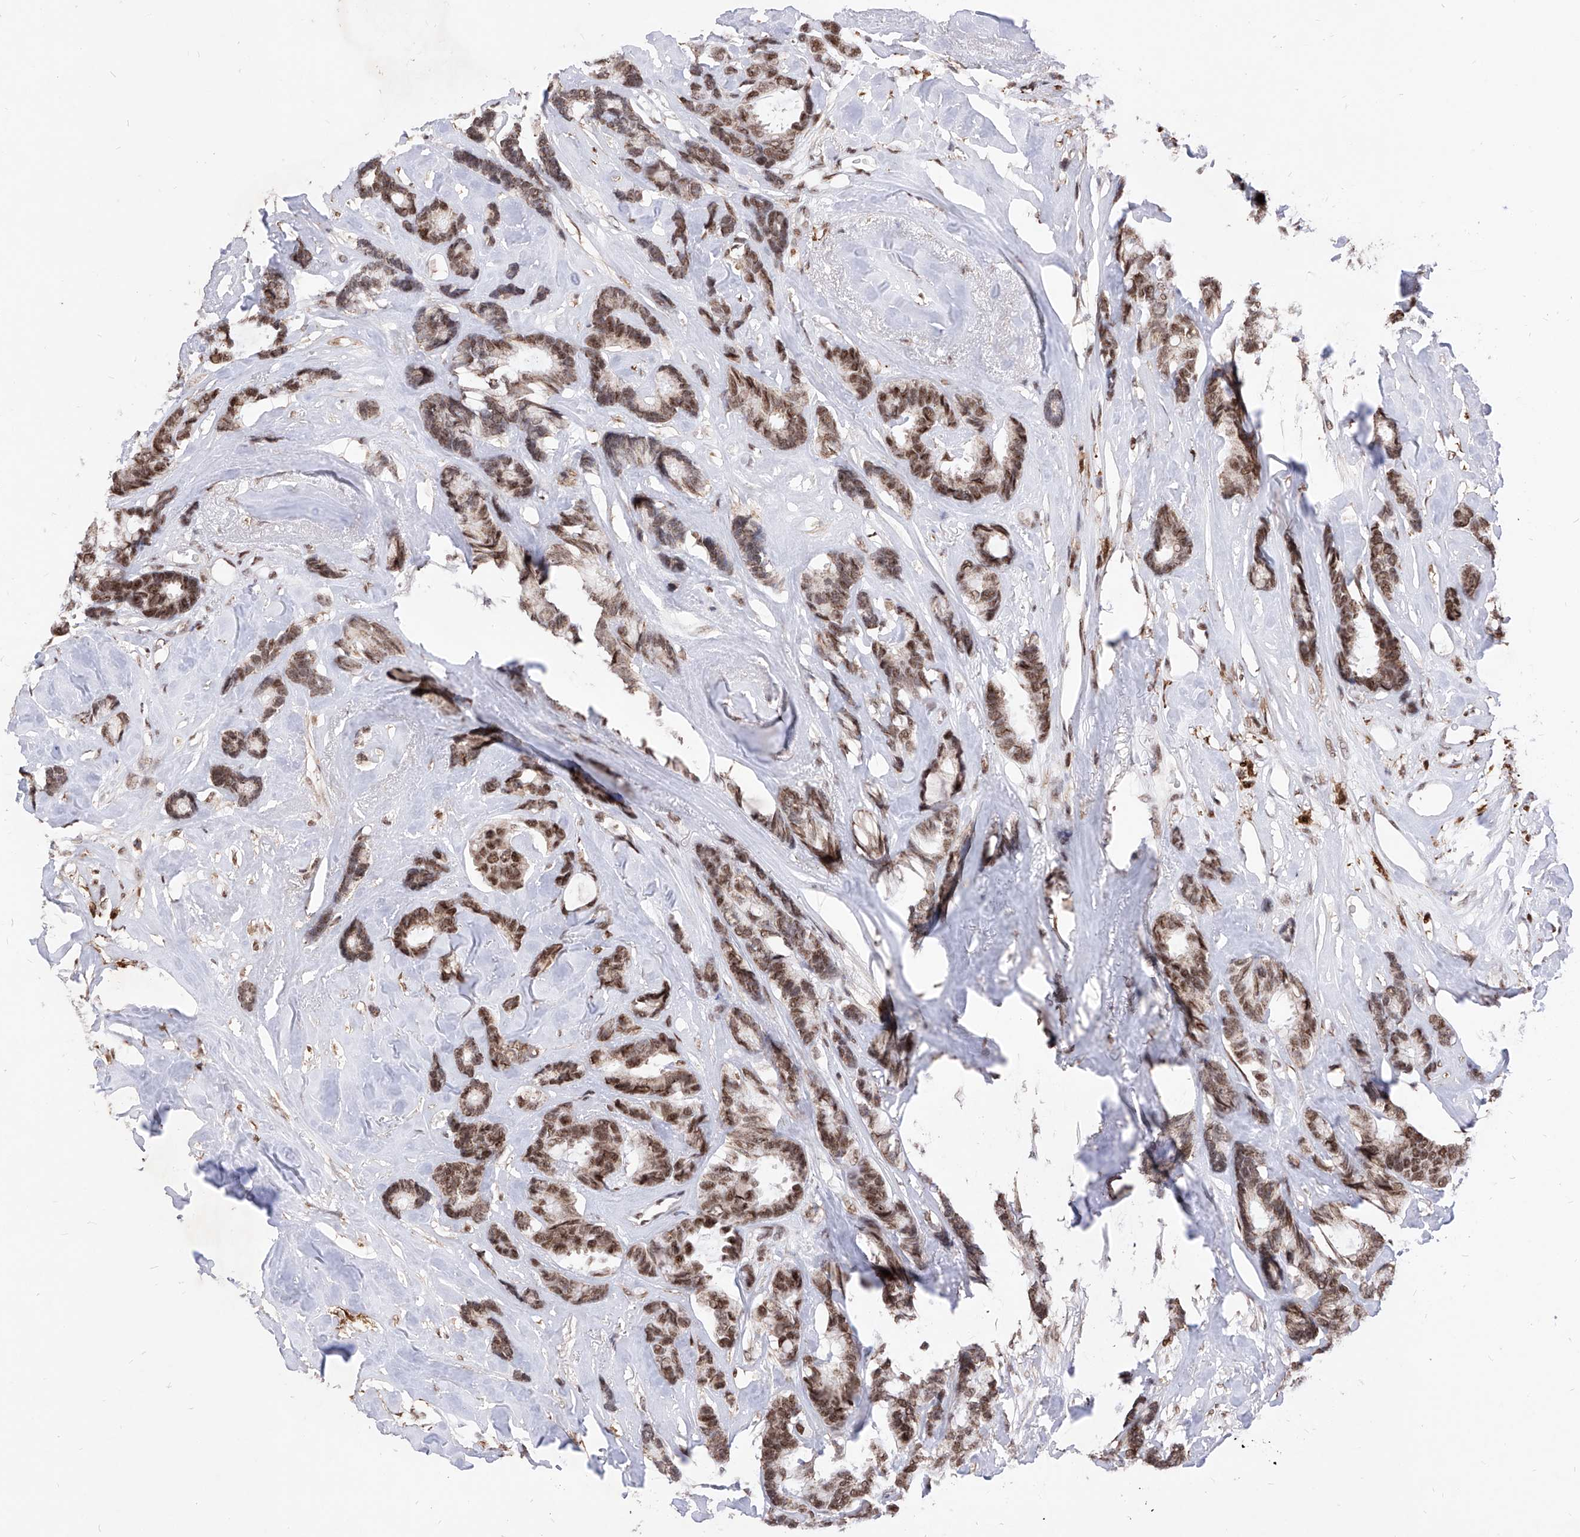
{"staining": {"intensity": "moderate", "quantity": ">75%", "location": "nuclear"}, "tissue": "breast cancer", "cell_type": "Tumor cells", "image_type": "cancer", "snomed": [{"axis": "morphology", "description": "Duct carcinoma"}, {"axis": "topography", "description": "Breast"}], "caption": "An image of human breast invasive ductal carcinoma stained for a protein shows moderate nuclear brown staining in tumor cells. (brown staining indicates protein expression, while blue staining denotes nuclei).", "gene": "PHF5A", "patient": {"sex": "female", "age": 87}}